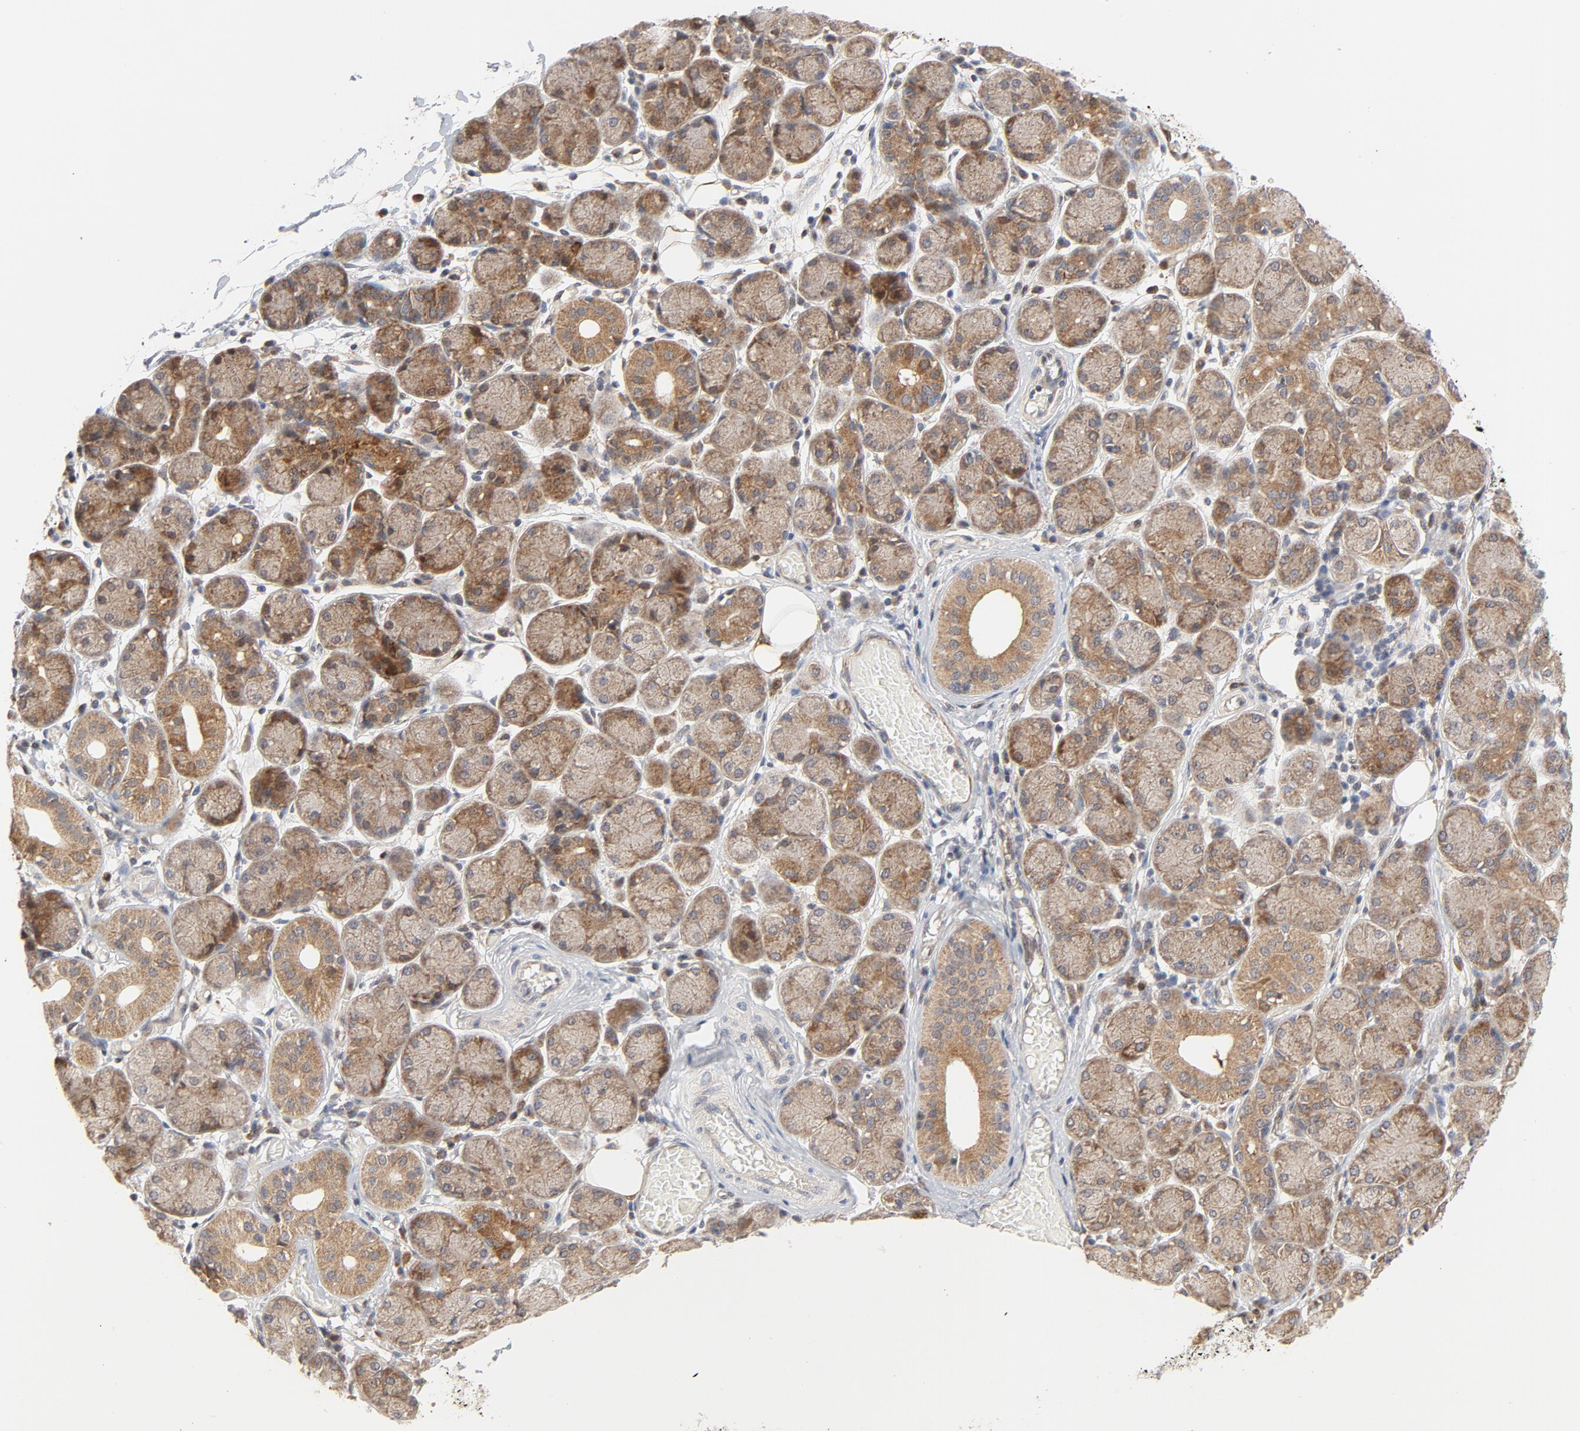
{"staining": {"intensity": "moderate", "quantity": "25%-75%", "location": "cytoplasmic/membranous"}, "tissue": "salivary gland", "cell_type": "Glandular cells", "image_type": "normal", "snomed": [{"axis": "morphology", "description": "Normal tissue, NOS"}, {"axis": "topography", "description": "Salivary gland"}], "caption": "Approximately 25%-75% of glandular cells in normal human salivary gland reveal moderate cytoplasmic/membranous protein positivity as visualized by brown immunohistochemical staining.", "gene": "RAPGEF4", "patient": {"sex": "female", "age": 24}}